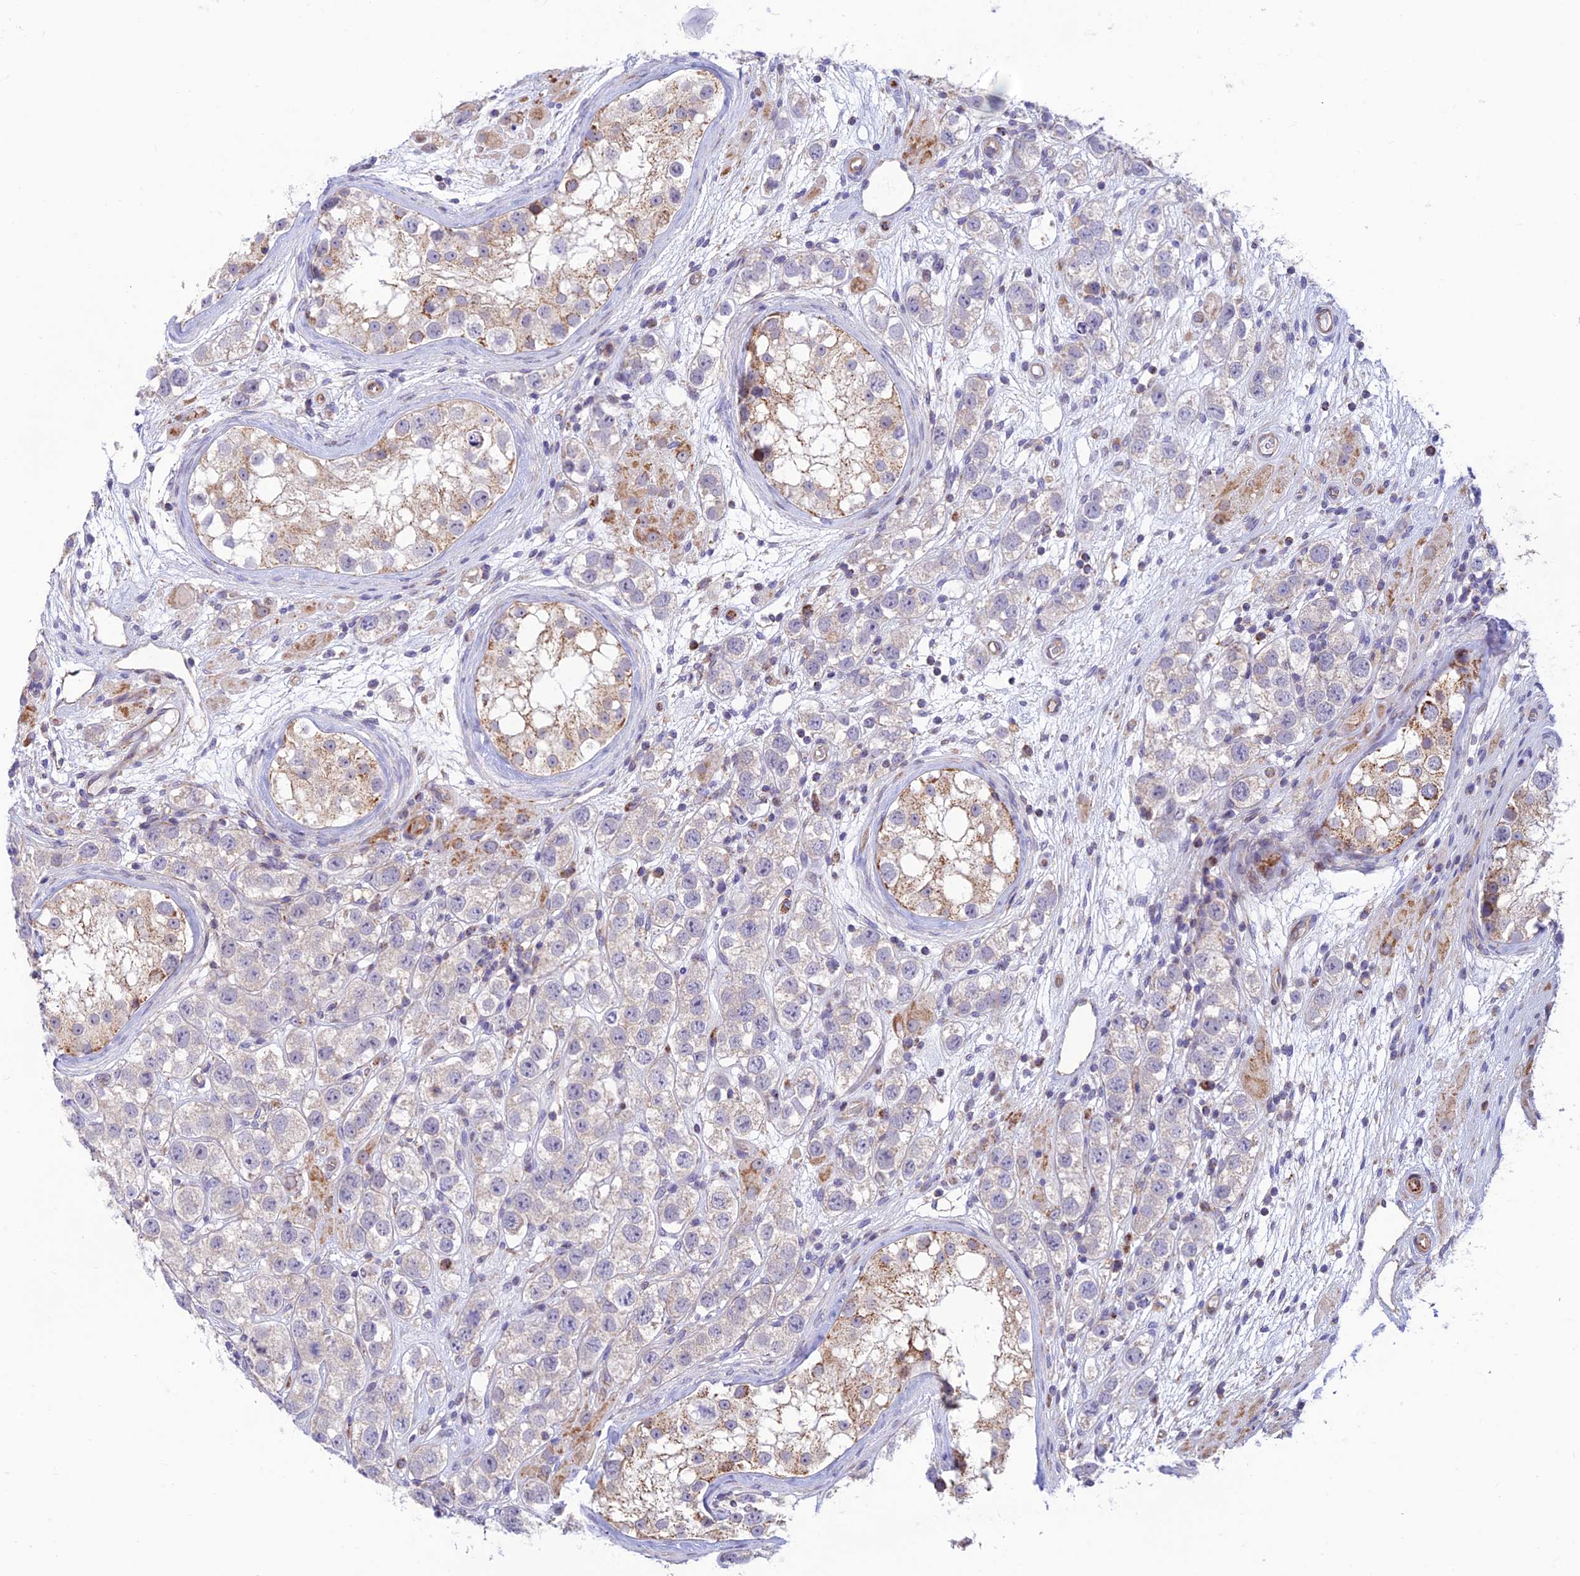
{"staining": {"intensity": "negative", "quantity": "none", "location": "none"}, "tissue": "testis cancer", "cell_type": "Tumor cells", "image_type": "cancer", "snomed": [{"axis": "morphology", "description": "Seminoma, NOS"}, {"axis": "topography", "description": "Testis"}], "caption": "High magnification brightfield microscopy of seminoma (testis) stained with DAB (brown) and counterstained with hematoxylin (blue): tumor cells show no significant expression. (DAB (3,3'-diaminobenzidine) immunohistochemistry, high magnification).", "gene": "FAM186B", "patient": {"sex": "male", "age": 28}}